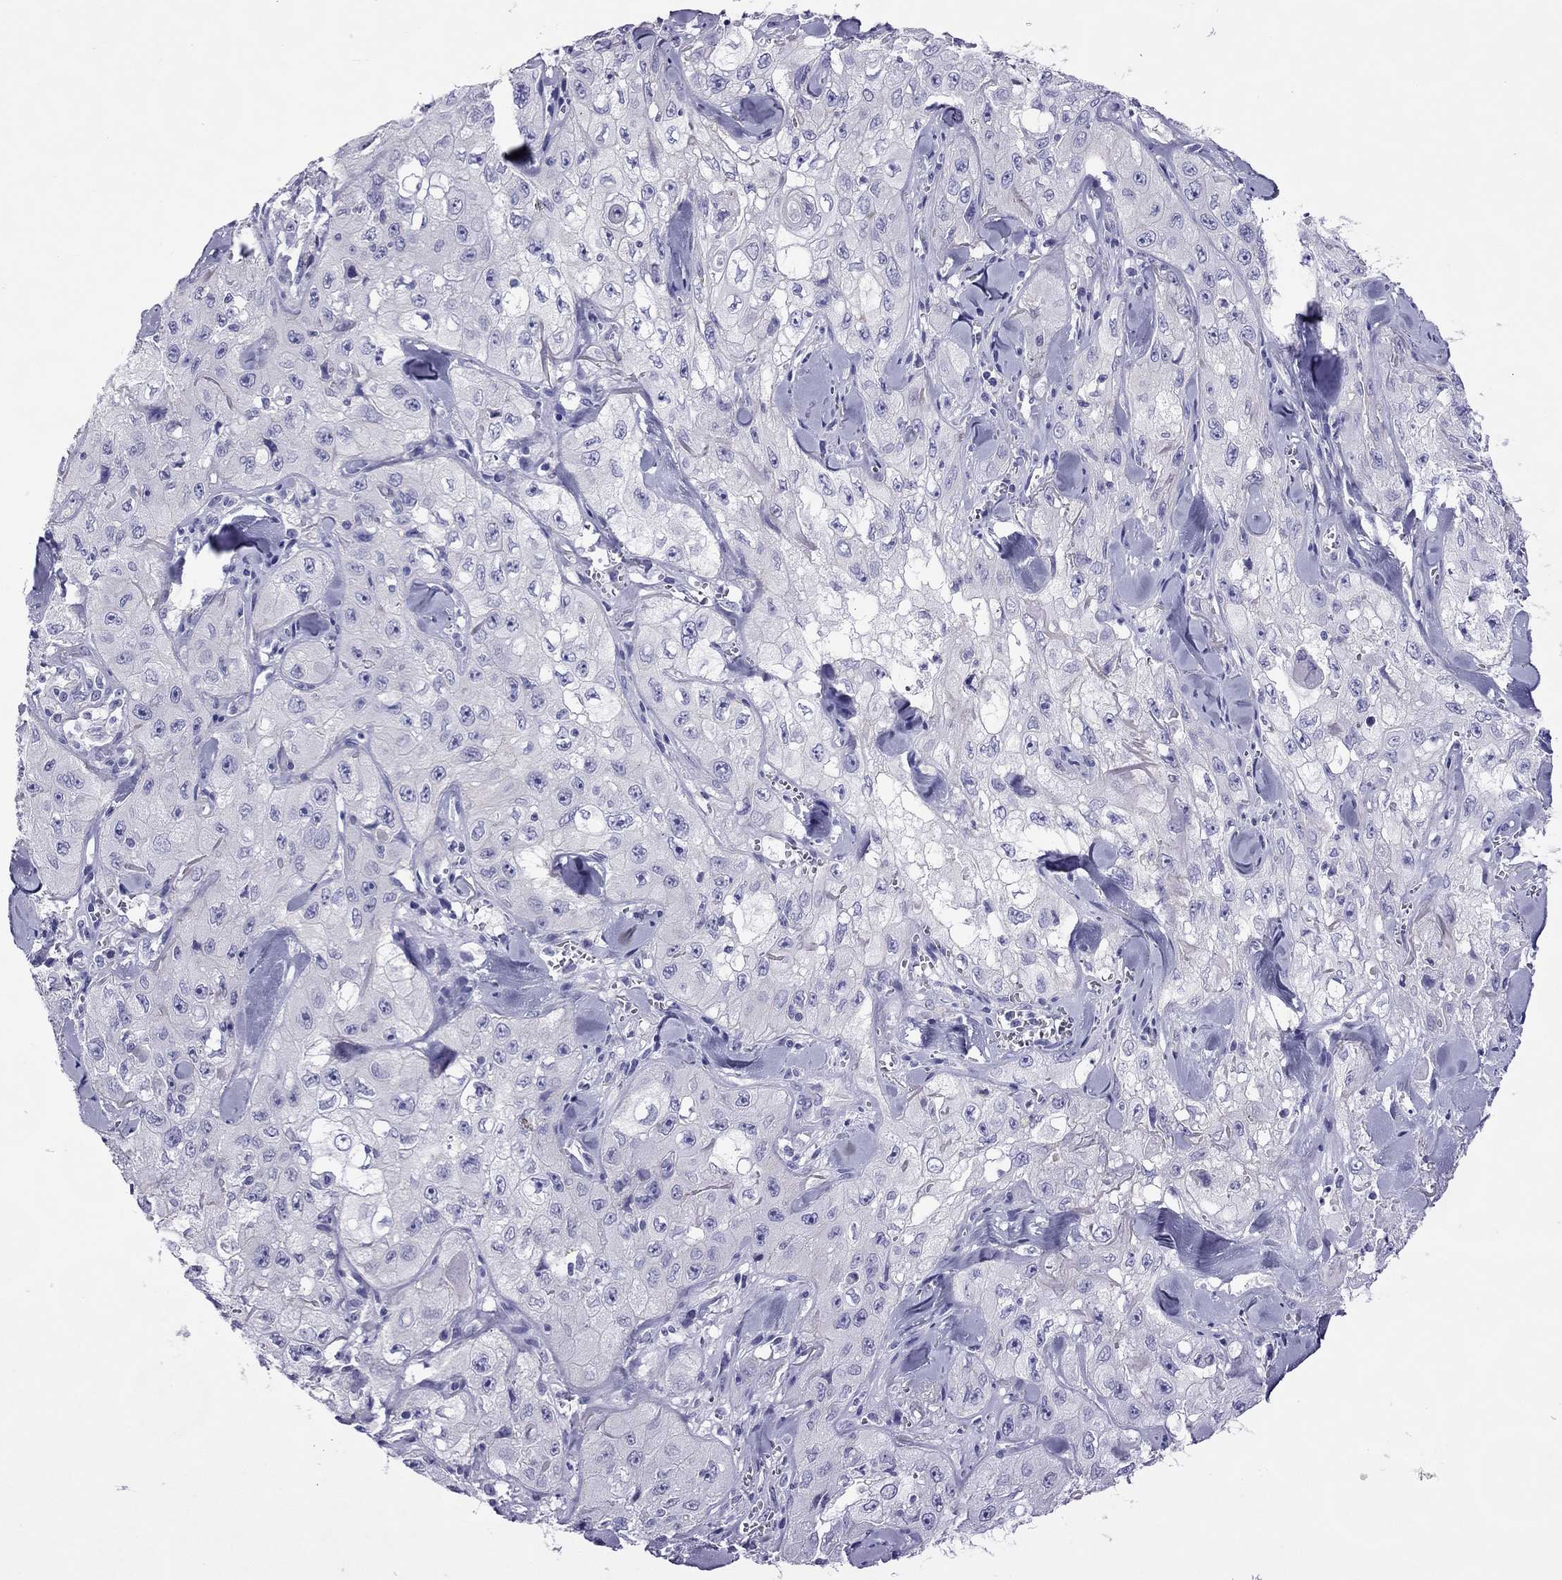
{"staining": {"intensity": "negative", "quantity": "none", "location": "none"}, "tissue": "skin cancer", "cell_type": "Tumor cells", "image_type": "cancer", "snomed": [{"axis": "morphology", "description": "Squamous cell carcinoma, NOS"}, {"axis": "topography", "description": "Skin"}, {"axis": "topography", "description": "Subcutis"}], "caption": "Micrograph shows no significant protein staining in tumor cells of skin cancer (squamous cell carcinoma).", "gene": "MYL11", "patient": {"sex": "male", "age": 73}}